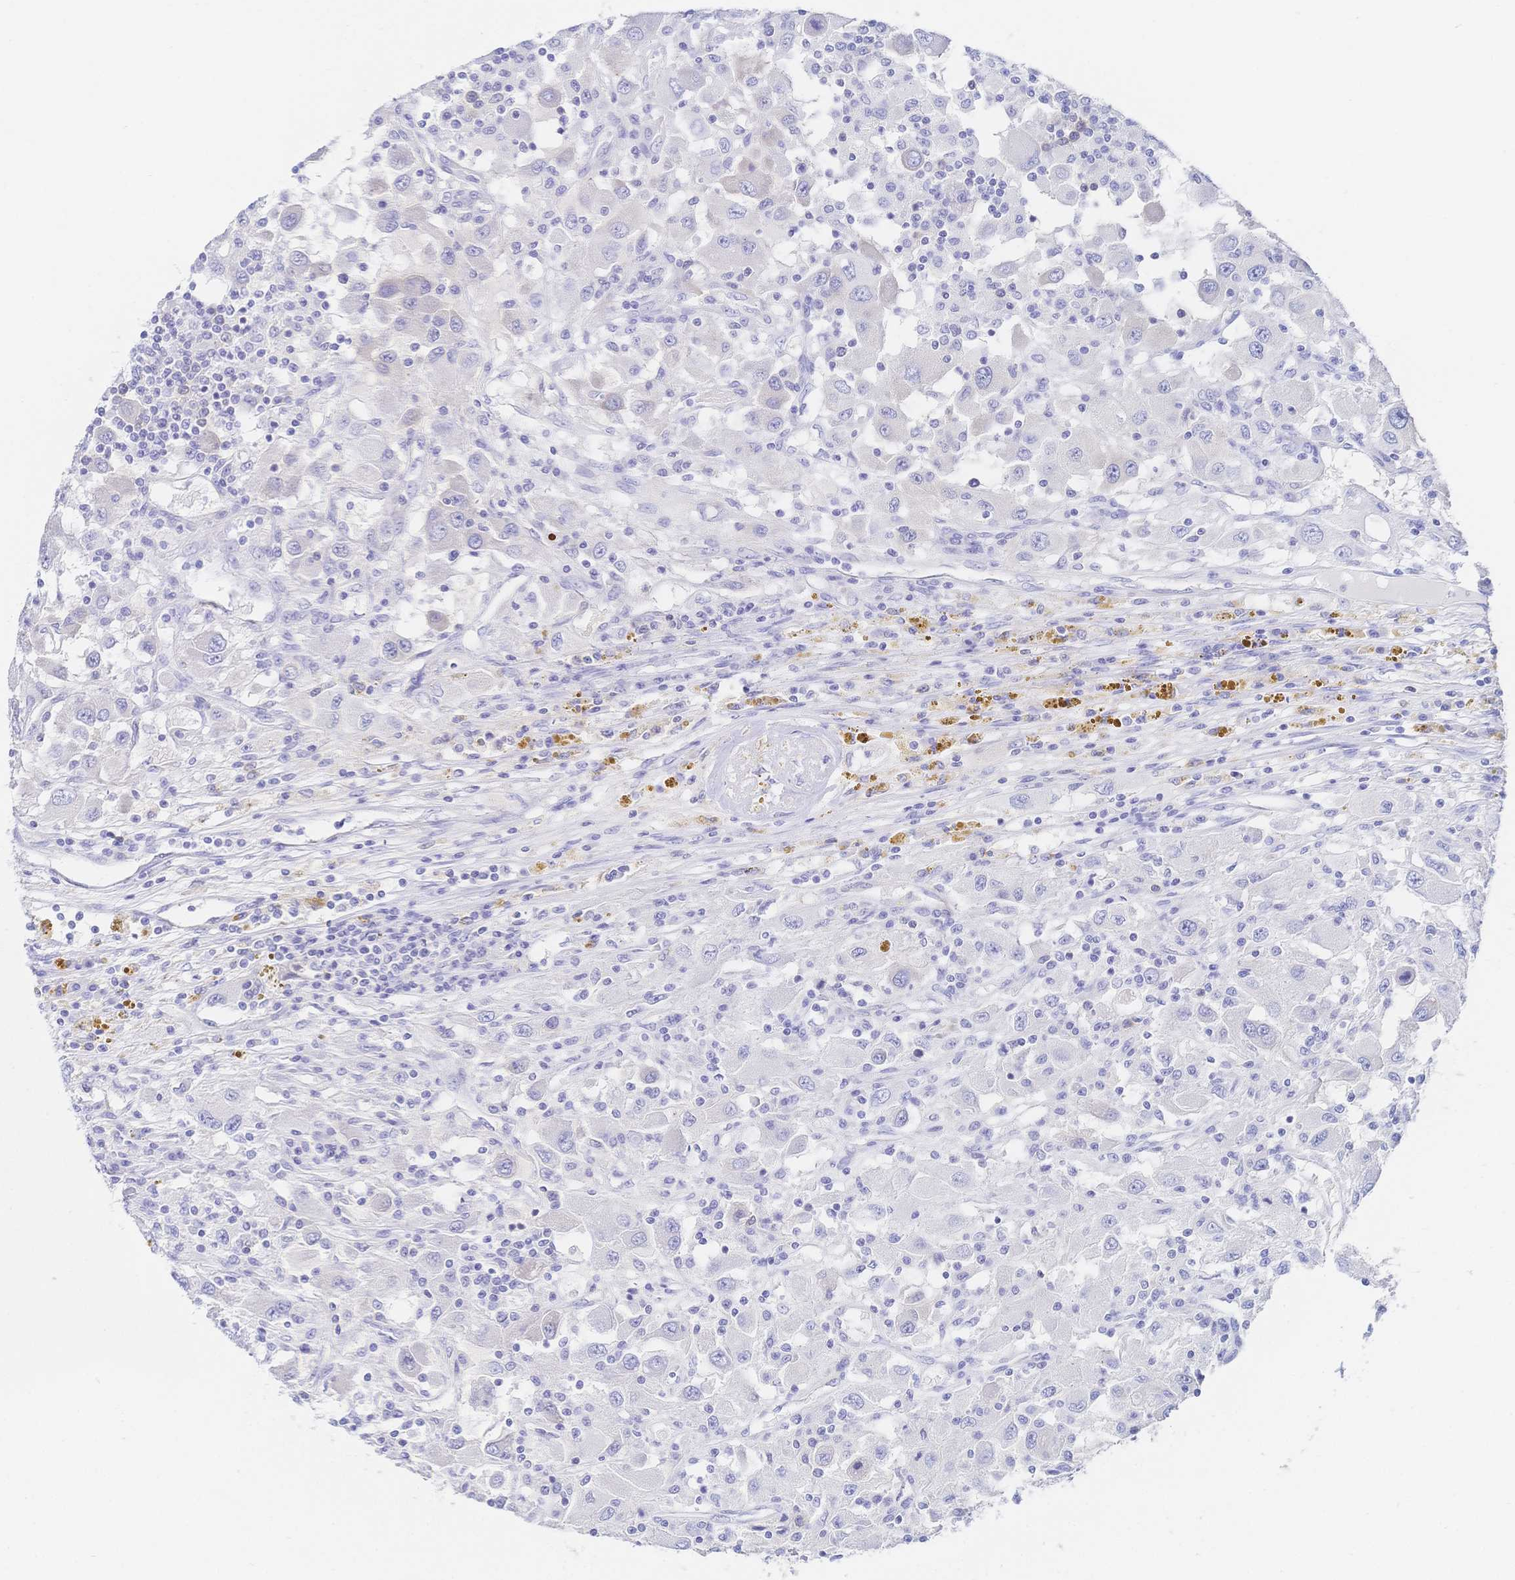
{"staining": {"intensity": "negative", "quantity": "none", "location": "none"}, "tissue": "renal cancer", "cell_type": "Tumor cells", "image_type": "cancer", "snomed": [{"axis": "morphology", "description": "Adenocarcinoma, NOS"}, {"axis": "topography", "description": "Kidney"}], "caption": "Protein analysis of renal cancer shows no significant staining in tumor cells. (Brightfield microscopy of DAB (3,3'-diaminobenzidine) immunohistochemistry (IHC) at high magnification).", "gene": "RRM1", "patient": {"sex": "female", "age": 67}}